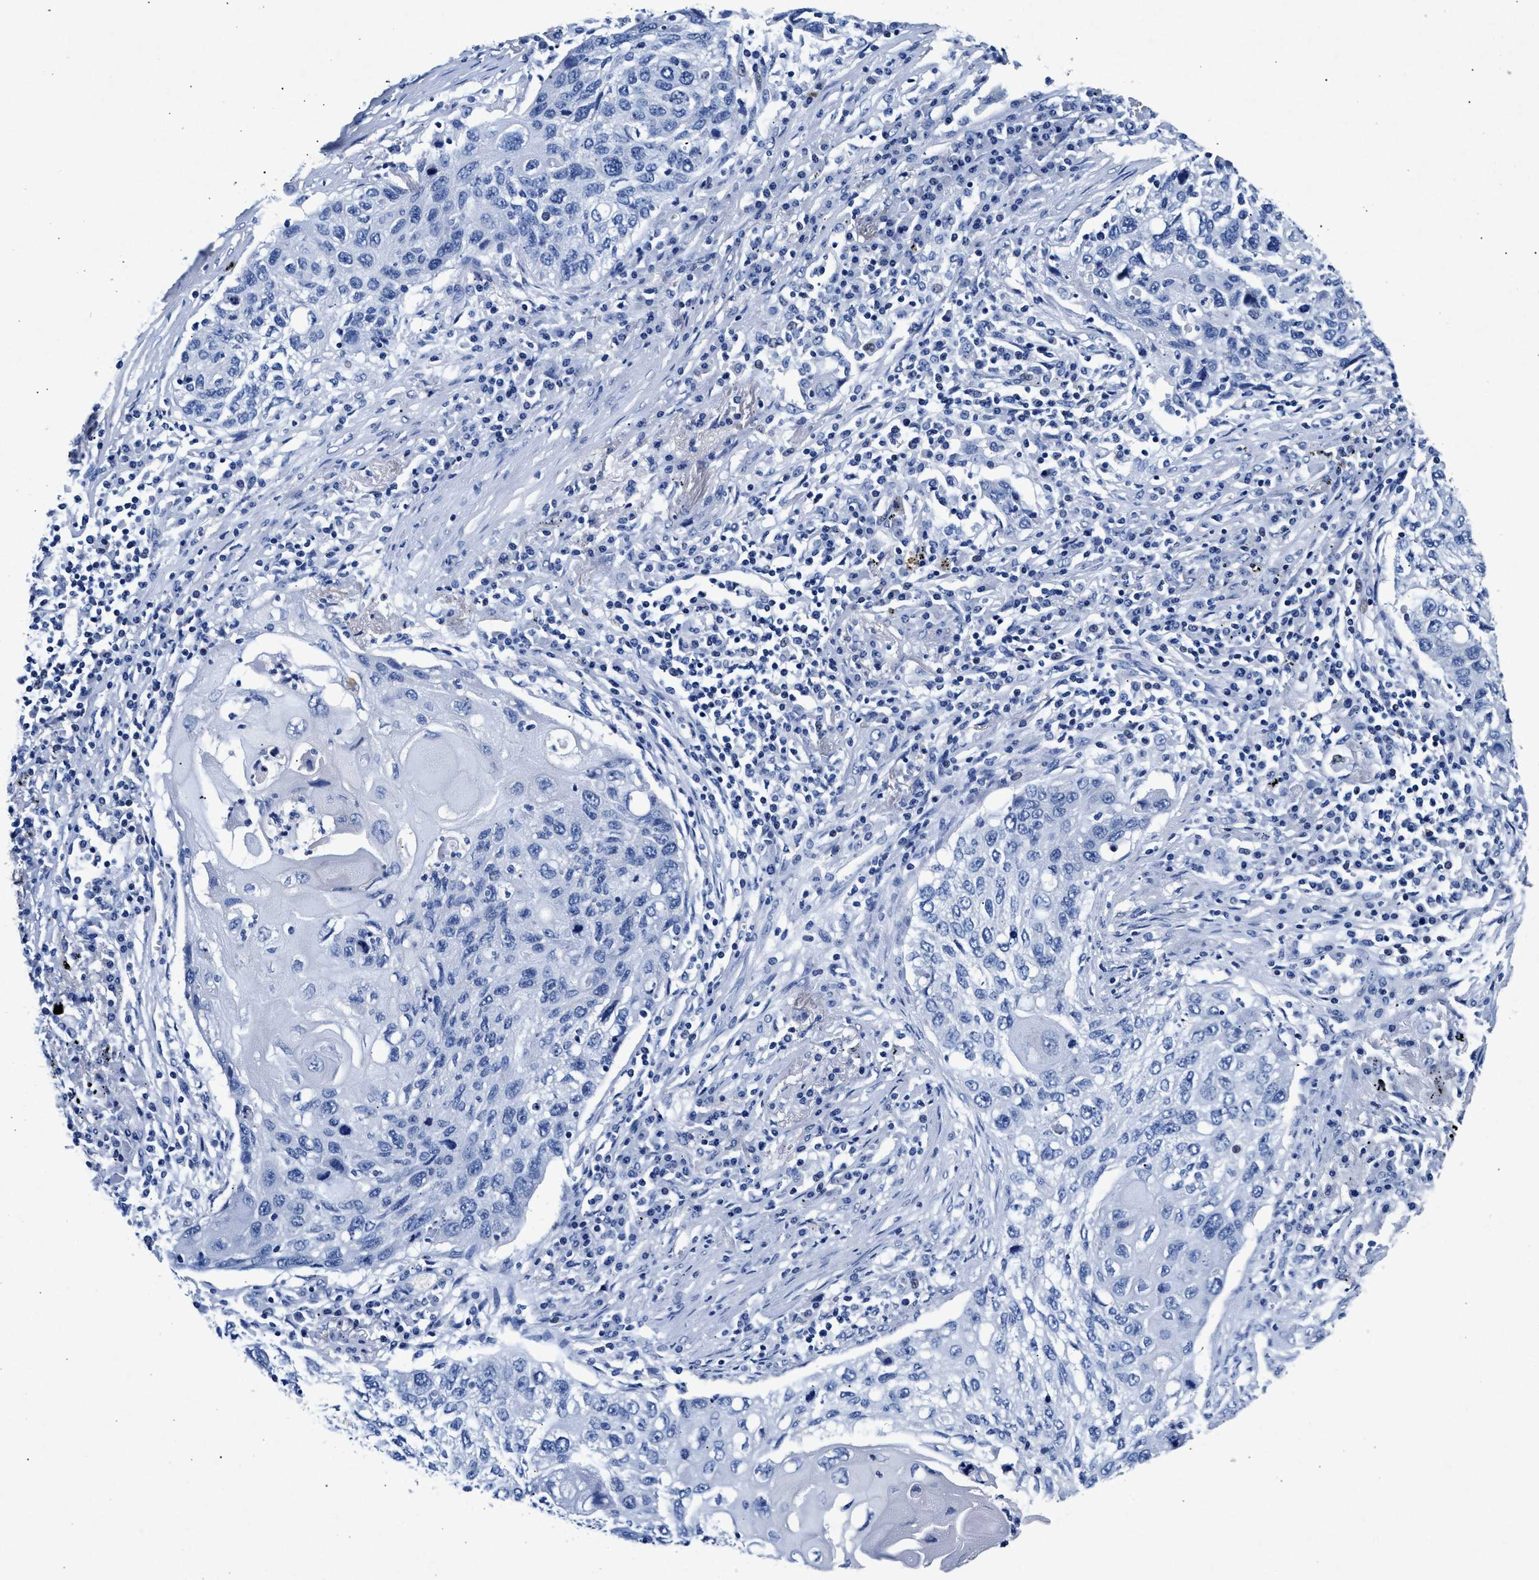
{"staining": {"intensity": "negative", "quantity": "none", "location": "none"}, "tissue": "lung cancer", "cell_type": "Tumor cells", "image_type": "cancer", "snomed": [{"axis": "morphology", "description": "Squamous cell carcinoma, NOS"}, {"axis": "topography", "description": "Lung"}], "caption": "Immunohistochemistry histopathology image of lung squamous cell carcinoma stained for a protein (brown), which reveals no expression in tumor cells. (DAB IHC visualized using brightfield microscopy, high magnification).", "gene": "MAP6", "patient": {"sex": "female", "age": 63}}